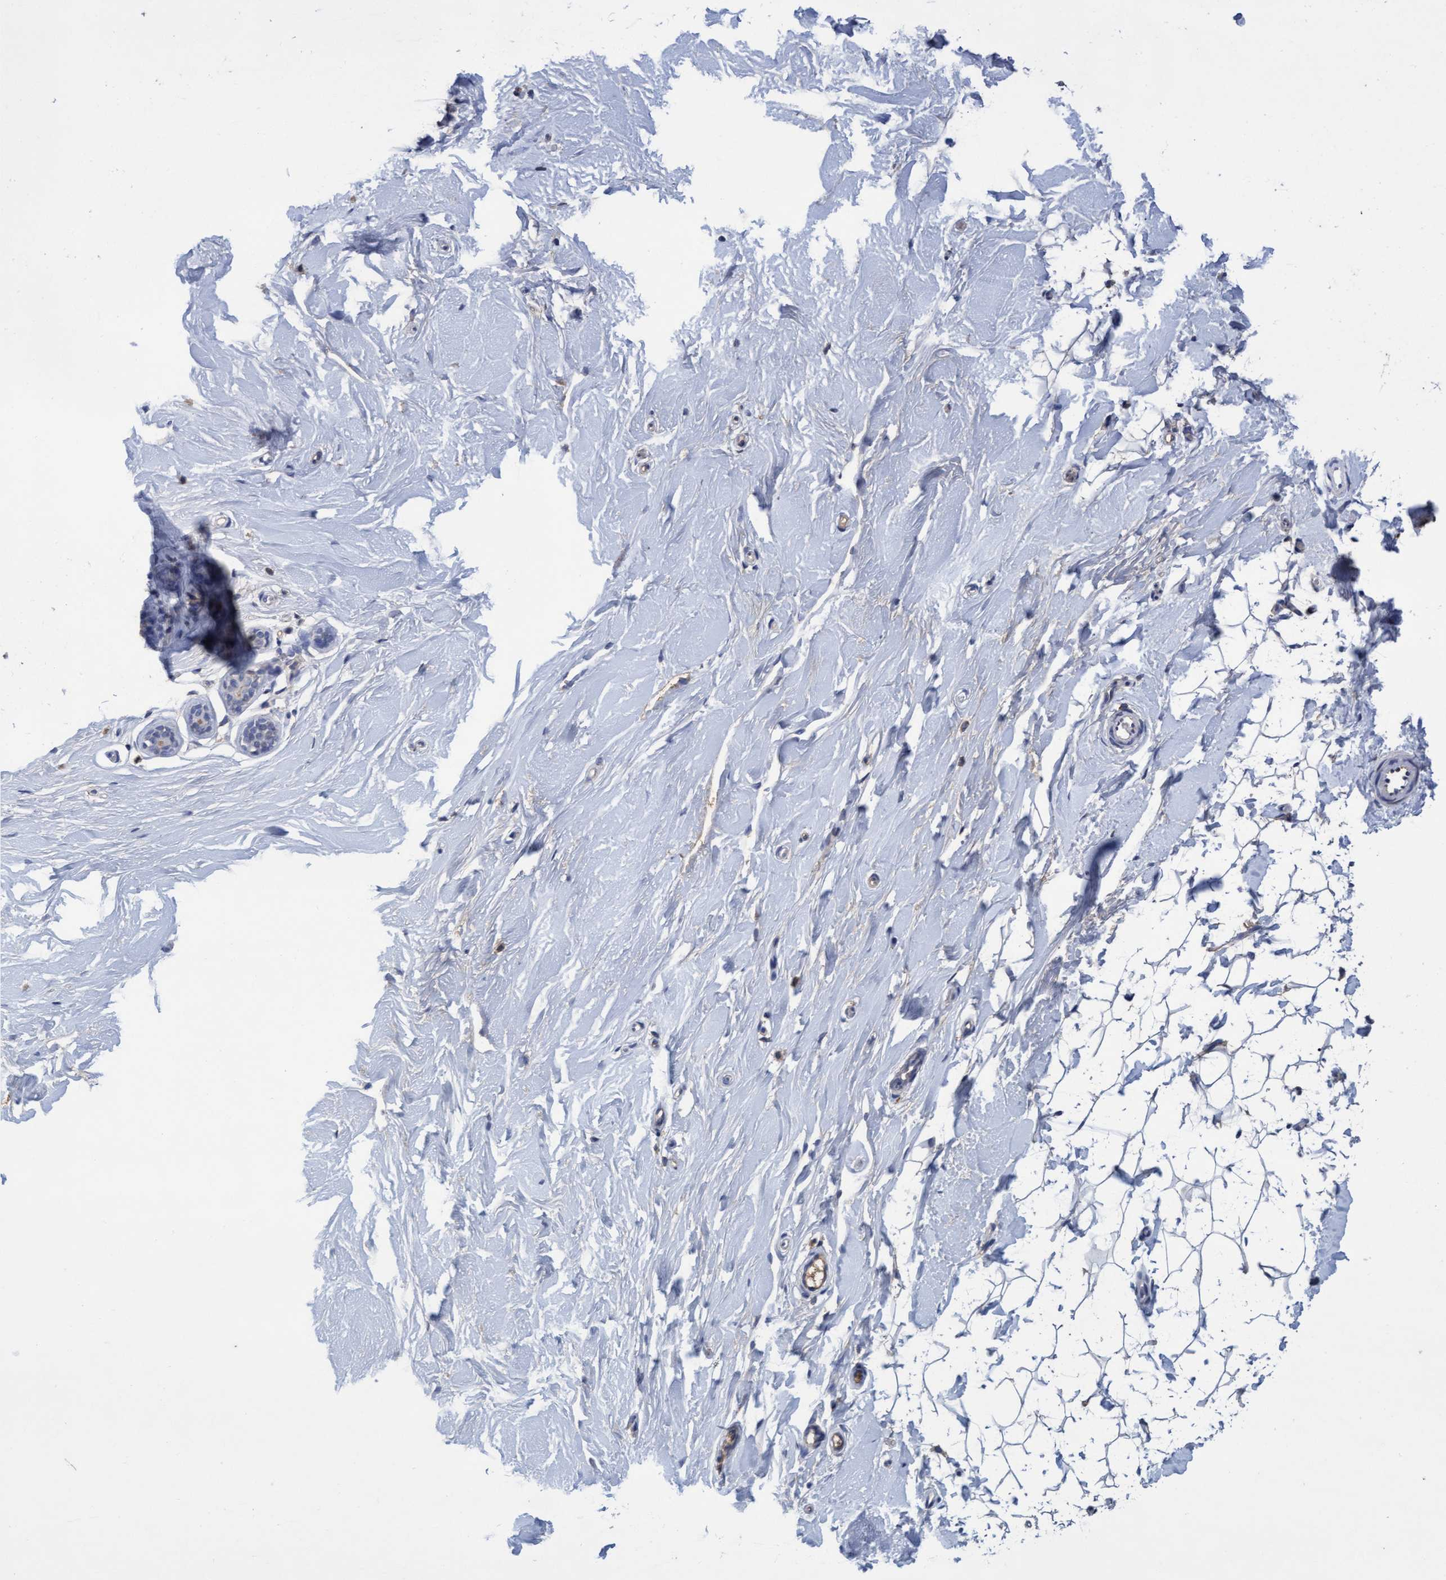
{"staining": {"intensity": "moderate", "quantity": "<25%", "location": "cytoplasmic/membranous"}, "tissue": "breast", "cell_type": "Adipocytes", "image_type": "normal", "snomed": [{"axis": "morphology", "description": "Normal tissue, NOS"}, {"axis": "topography", "description": "Breast"}], "caption": "IHC histopathology image of unremarkable breast: human breast stained using immunohistochemistry (IHC) reveals low levels of moderate protein expression localized specifically in the cytoplasmic/membranous of adipocytes, appearing as a cytoplasmic/membranous brown color.", "gene": "GPR39", "patient": {"sex": "female", "age": 23}}